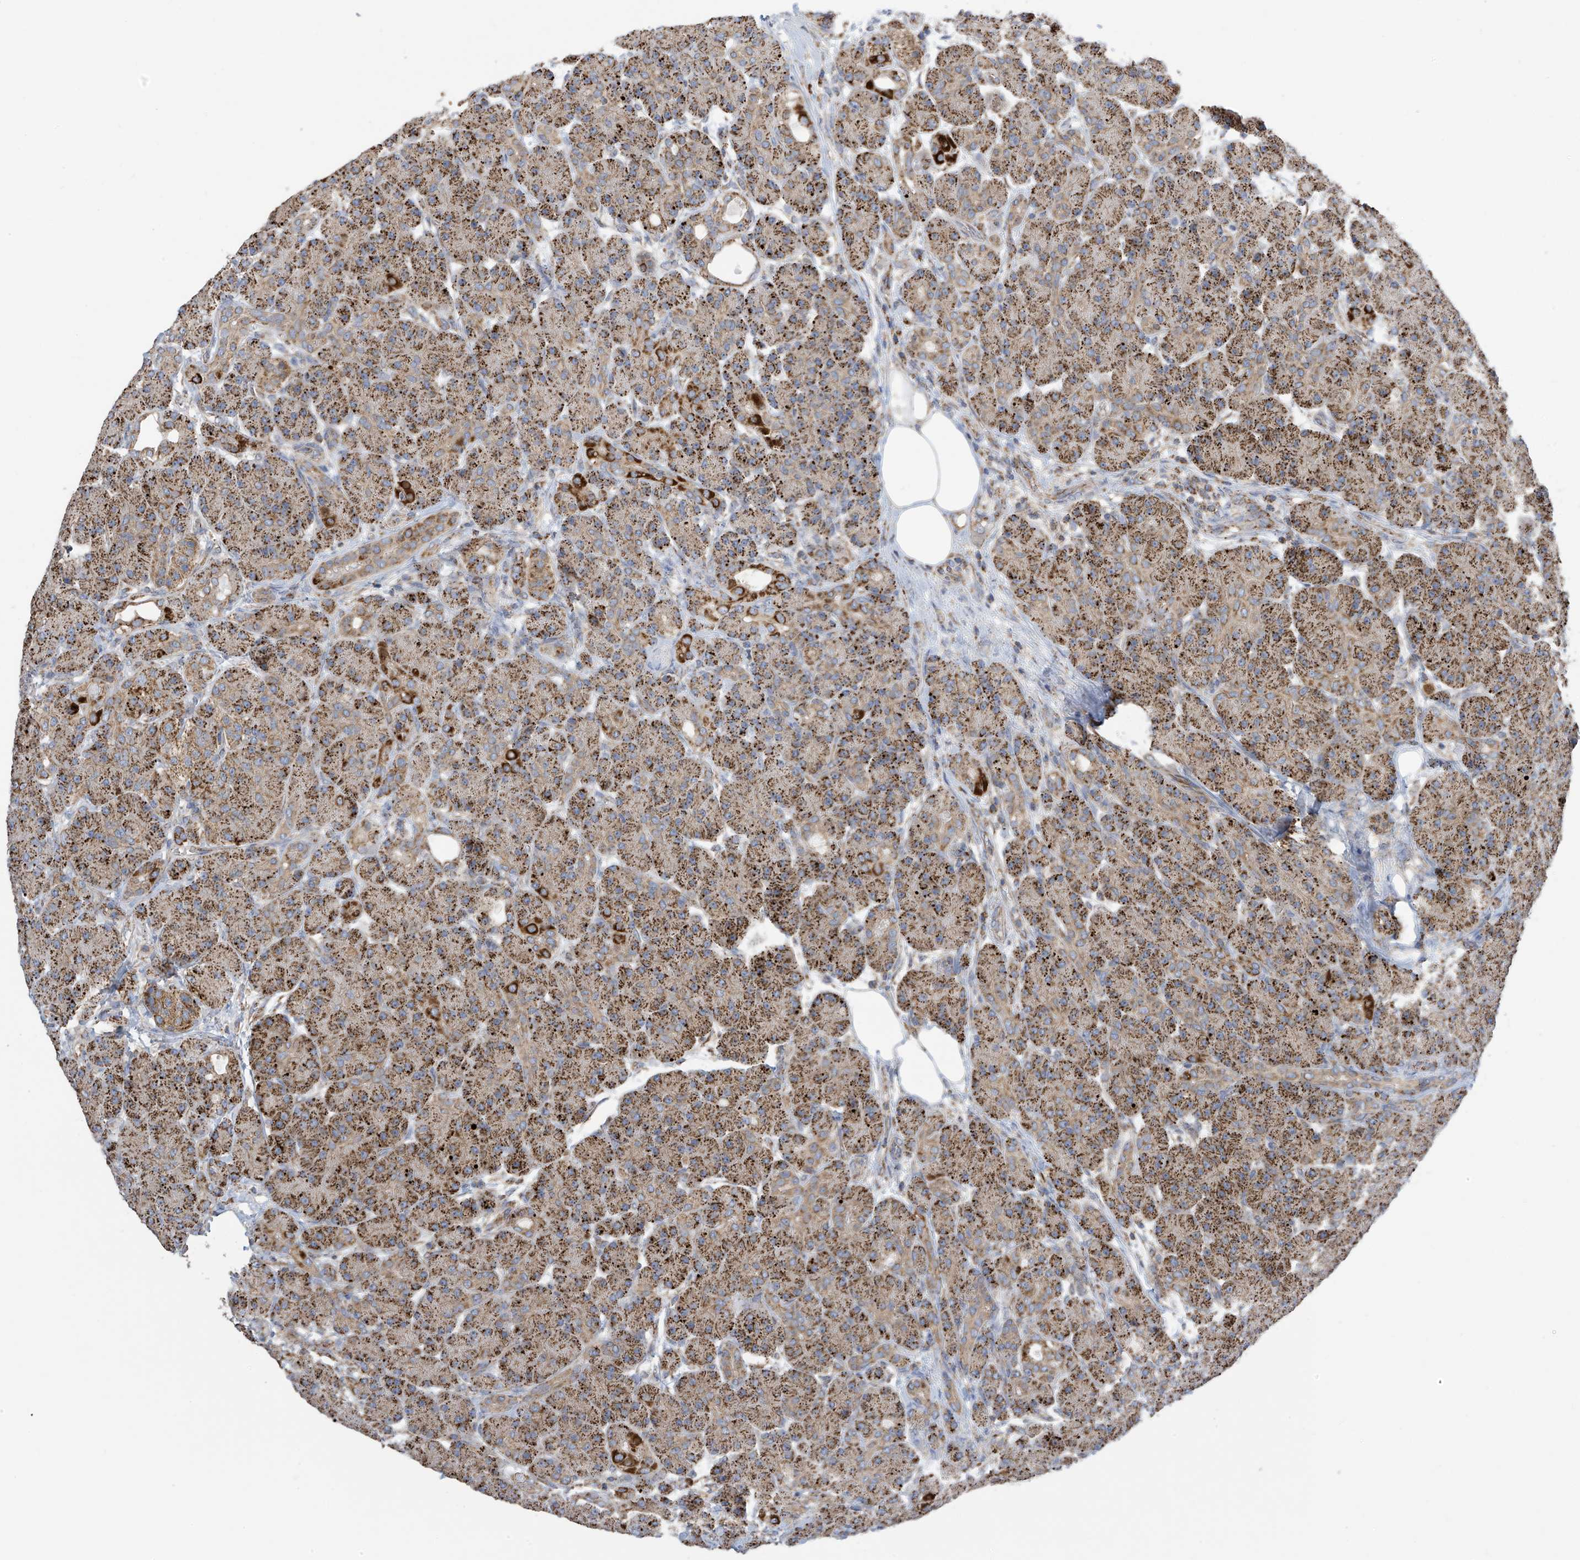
{"staining": {"intensity": "strong", "quantity": ">75%", "location": "cytoplasmic/membranous"}, "tissue": "pancreas", "cell_type": "Exocrine glandular cells", "image_type": "normal", "snomed": [{"axis": "morphology", "description": "Normal tissue, NOS"}, {"axis": "topography", "description": "Pancreas"}], "caption": "Human pancreas stained with a brown dye reveals strong cytoplasmic/membranous positive positivity in about >75% of exocrine glandular cells.", "gene": "PNPT1", "patient": {"sex": "male", "age": 63}}